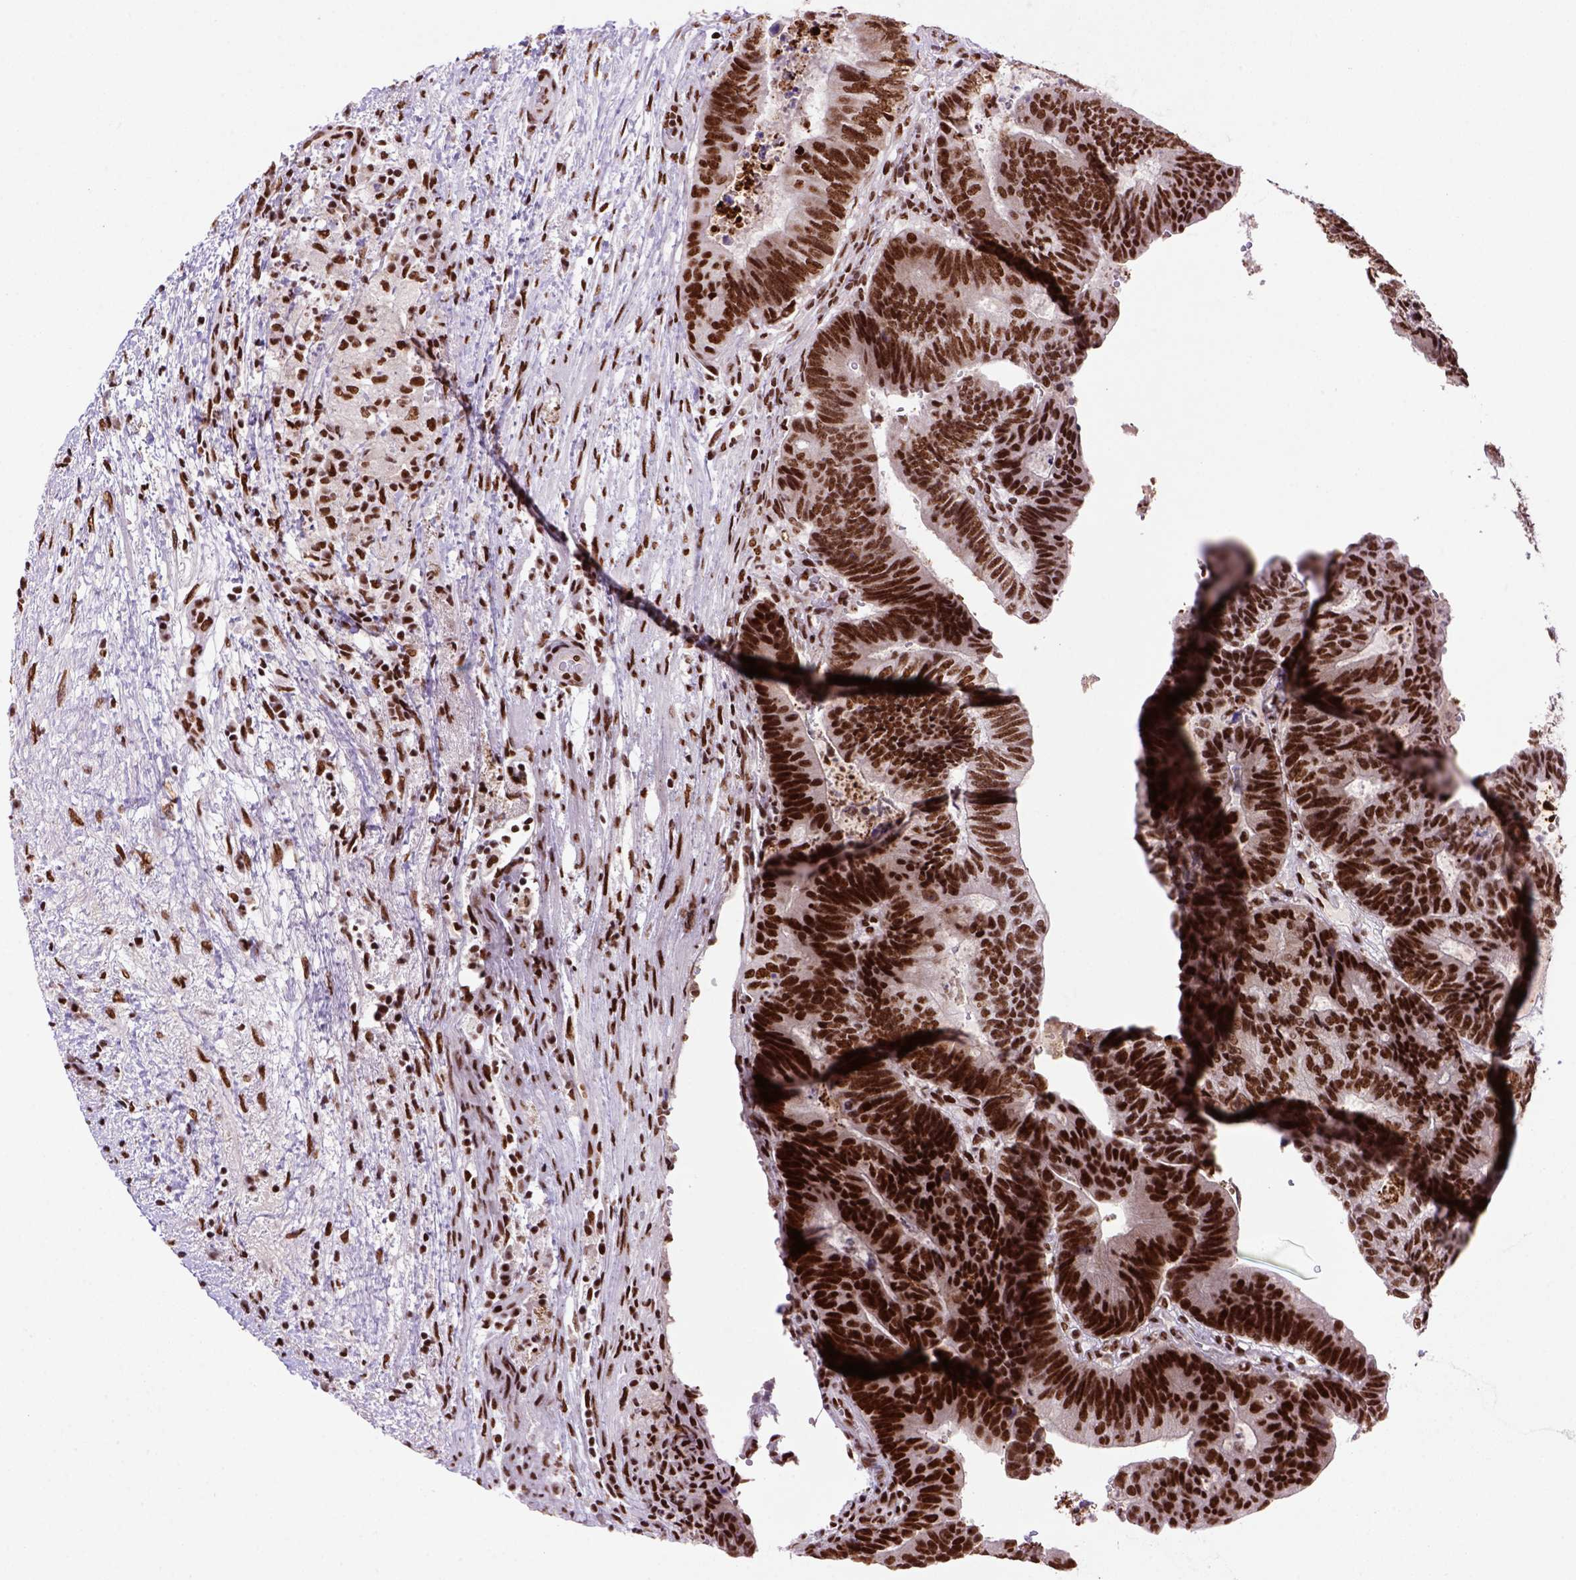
{"staining": {"intensity": "strong", "quantity": ">75%", "location": "nuclear"}, "tissue": "colorectal cancer", "cell_type": "Tumor cells", "image_type": "cancer", "snomed": [{"axis": "morphology", "description": "Adenocarcinoma, NOS"}, {"axis": "topography", "description": "Colon"}], "caption": "Immunohistochemical staining of human colorectal cancer exhibits strong nuclear protein expression in approximately >75% of tumor cells.", "gene": "NSMCE2", "patient": {"sex": "female", "age": 48}}